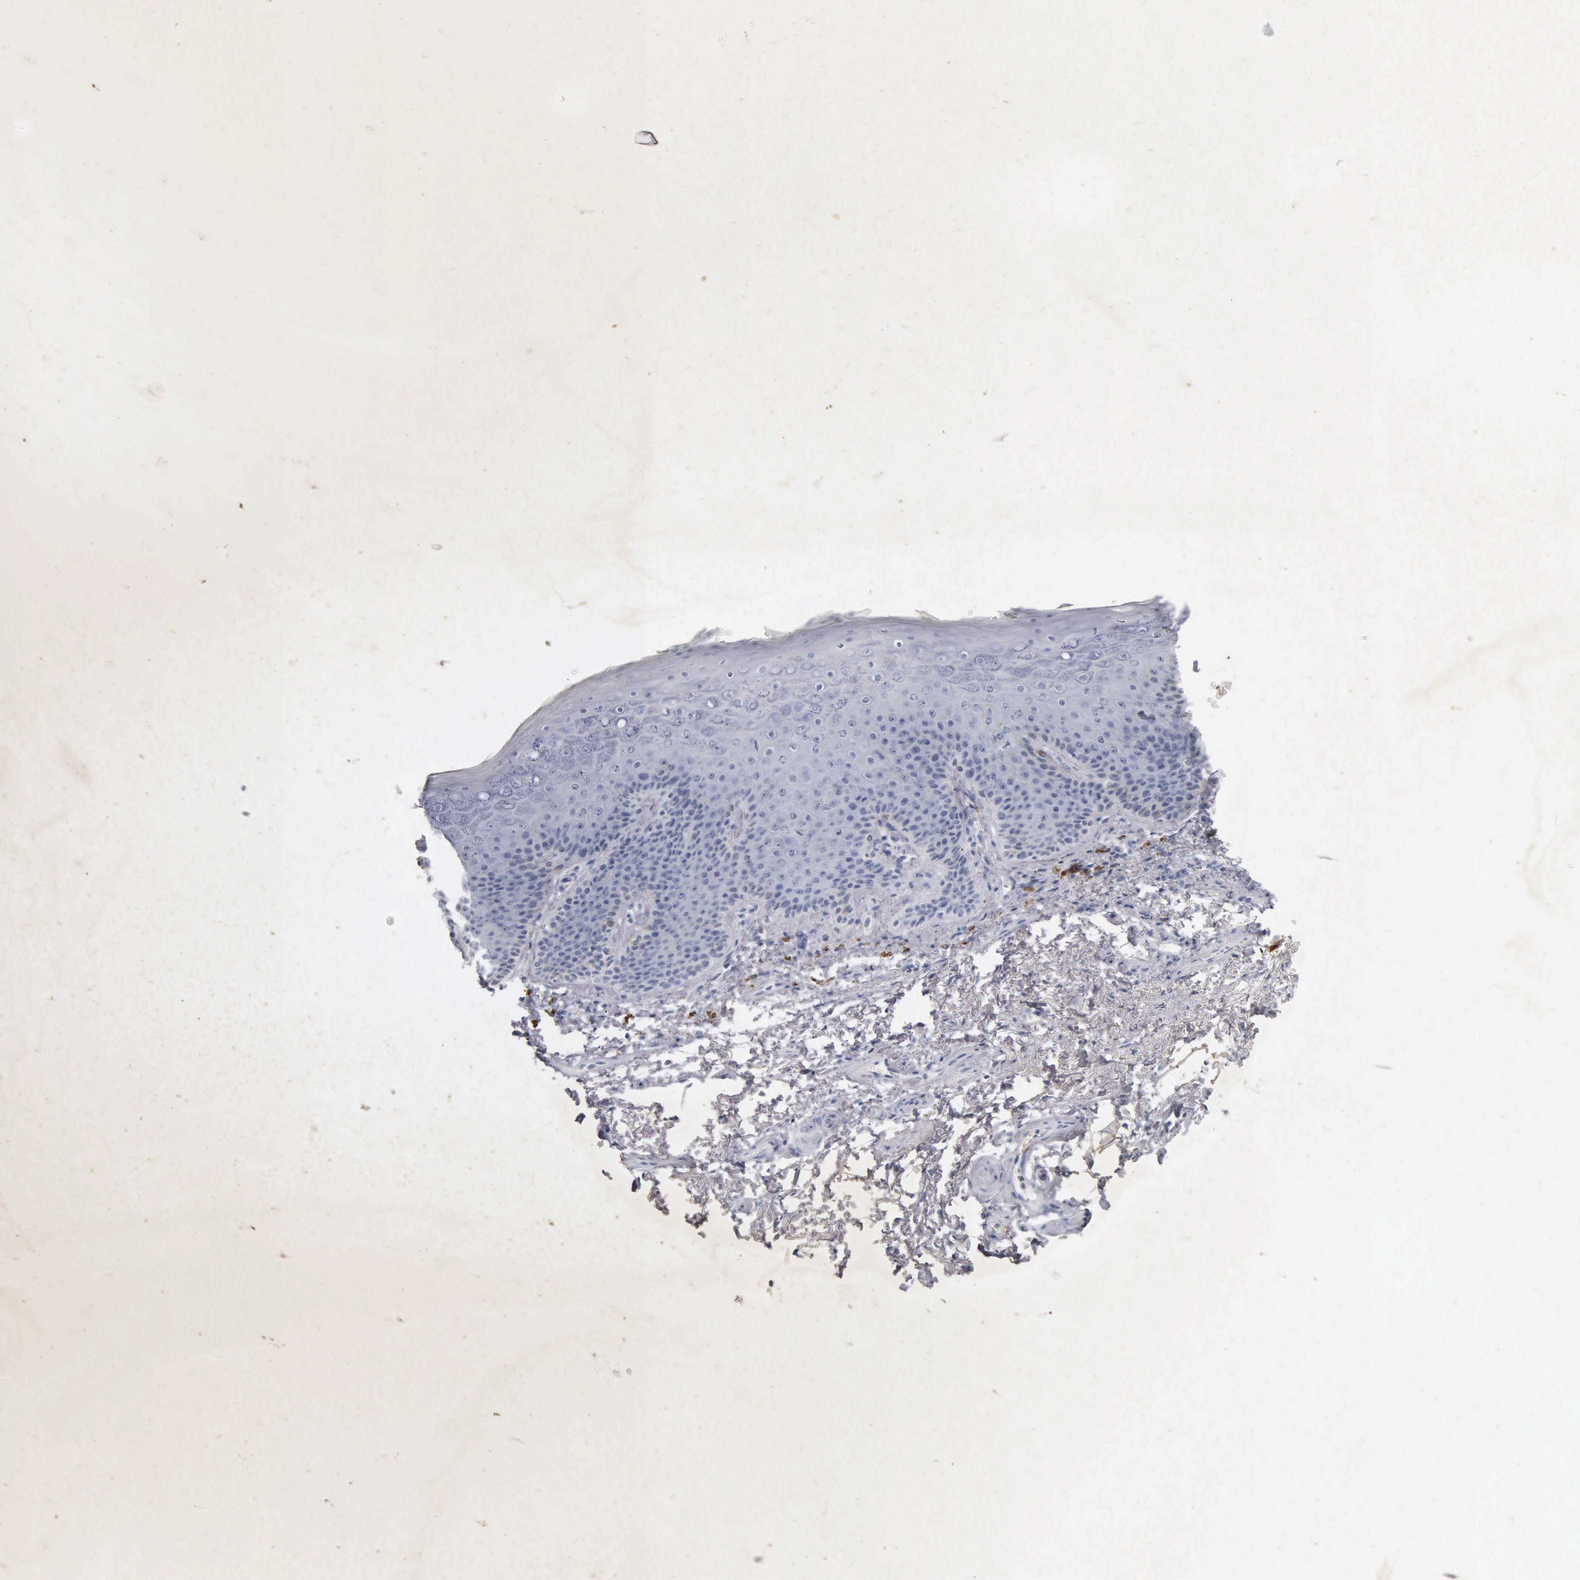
{"staining": {"intensity": "negative", "quantity": "none", "location": "none"}, "tissue": "skin", "cell_type": "Epidermal cells", "image_type": "normal", "snomed": [{"axis": "morphology", "description": "Normal tissue, NOS"}, {"axis": "topography", "description": "Anal"}, {"axis": "topography", "description": "Peripheral nerve tissue"}], "caption": "An image of skin stained for a protein shows no brown staining in epidermal cells.", "gene": "DES", "patient": {"sex": "female", "age": 46}}